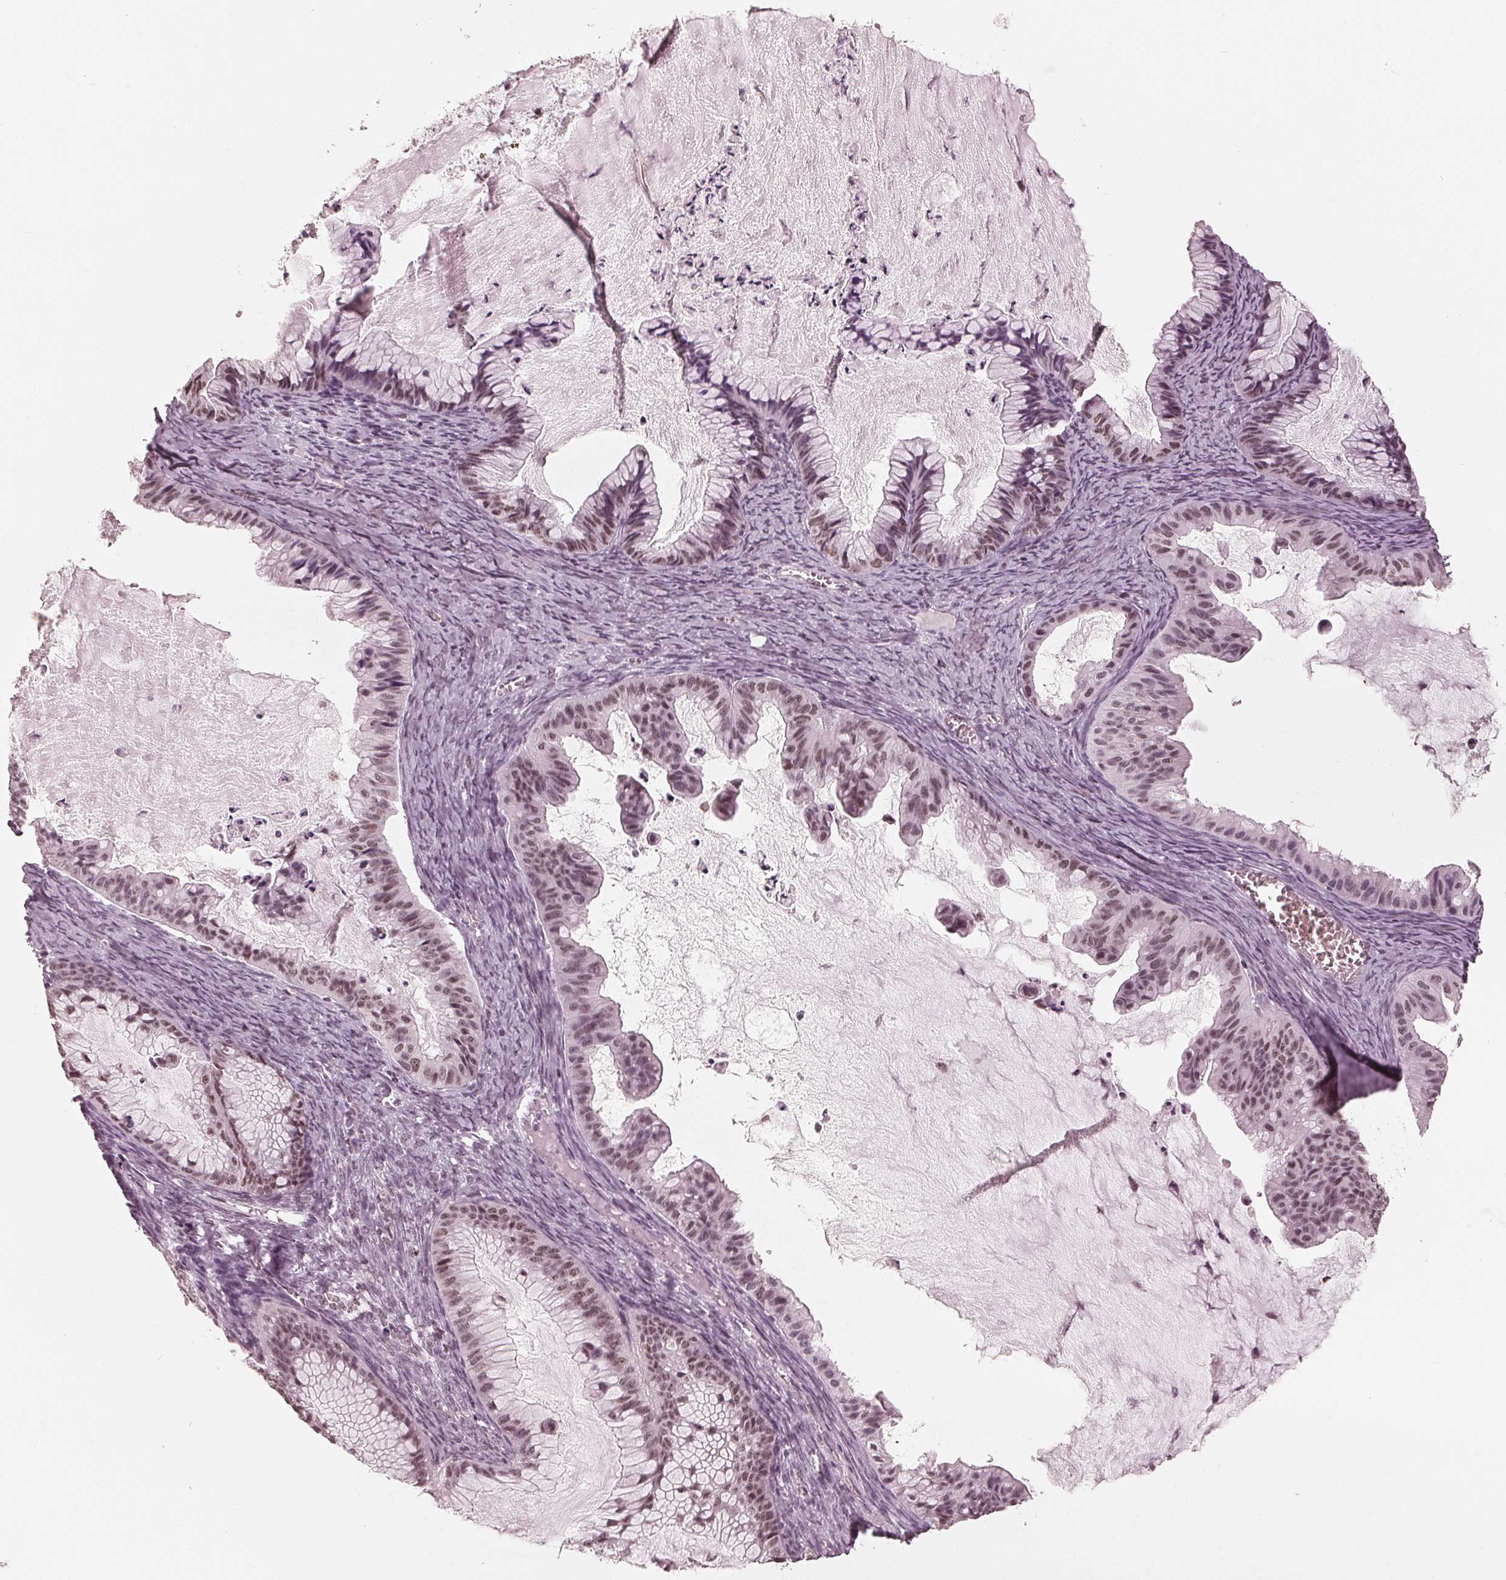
{"staining": {"intensity": "weak", "quantity": ">75%", "location": "nuclear"}, "tissue": "ovarian cancer", "cell_type": "Tumor cells", "image_type": "cancer", "snomed": [{"axis": "morphology", "description": "Cystadenocarcinoma, mucinous, NOS"}, {"axis": "topography", "description": "Ovary"}], "caption": "An image of ovarian mucinous cystadenocarcinoma stained for a protein exhibits weak nuclear brown staining in tumor cells. (Stains: DAB (3,3'-diaminobenzidine) in brown, nuclei in blue, Microscopy: brightfield microscopy at high magnification).", "gene": "DNMT3L", "patient": {"sex": "female", "age": 72}}